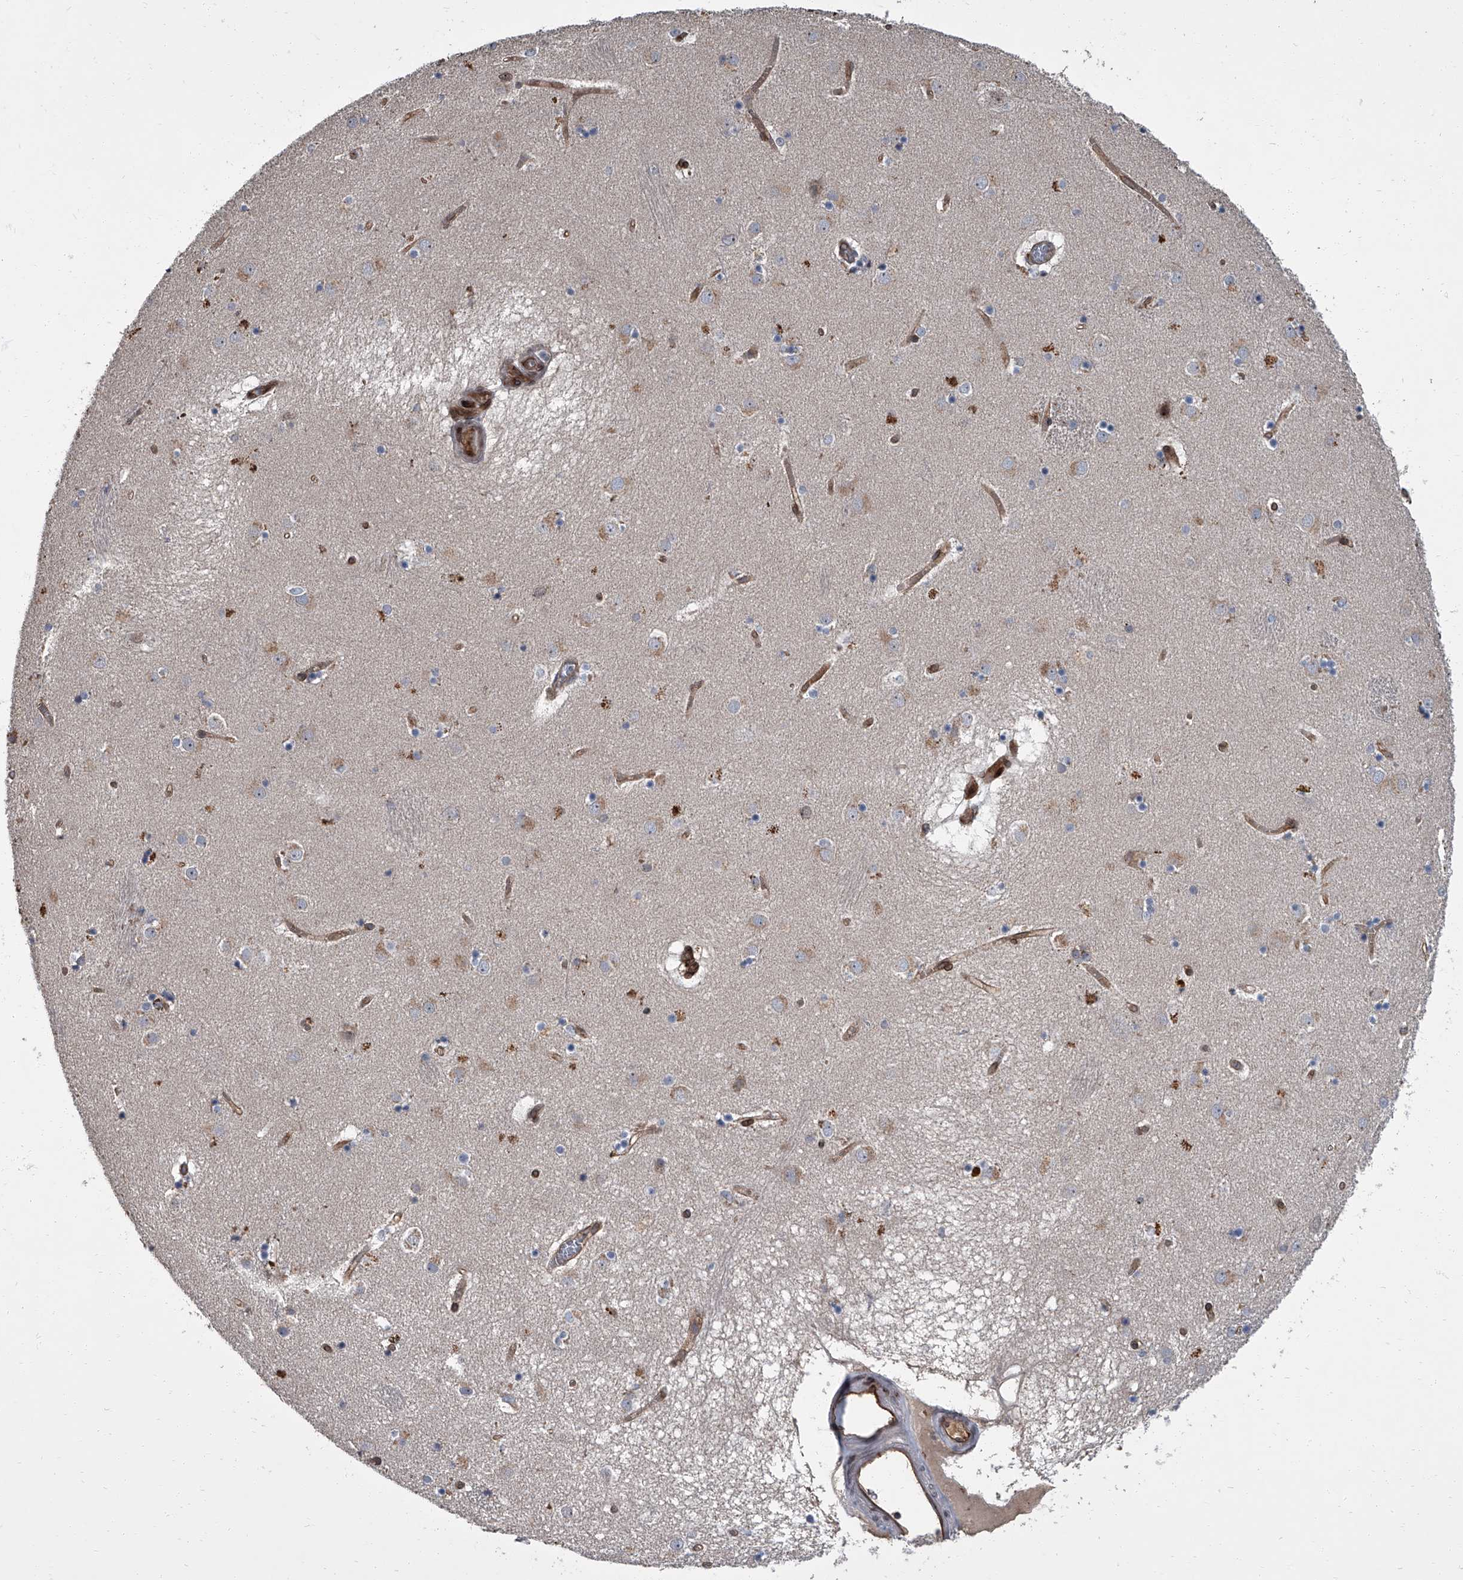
{"staining": {"intensity": "negative", "quantity": "none", "location": "none"}, "tissue": "caudate", "cell_type": "Glial cells", "image_type": "normal", "snomed": [{"axis": "morphology", "description": "Normal tissue, NOS"}, {"axis": "topography", "description": "Lateral ventricle wall"}], "caption": "A high-resolution micrograph shows IHC staining of unremarkable caudate, which displays no significant expression in glial cells. The staining is performed using DAB (3,3'-diaminobenzidine) brown chromogen with nuclei counter-stained in using hematoxylin.", "gene": "LRRC8C", "patient": {"sex": "male", "age": 70}}